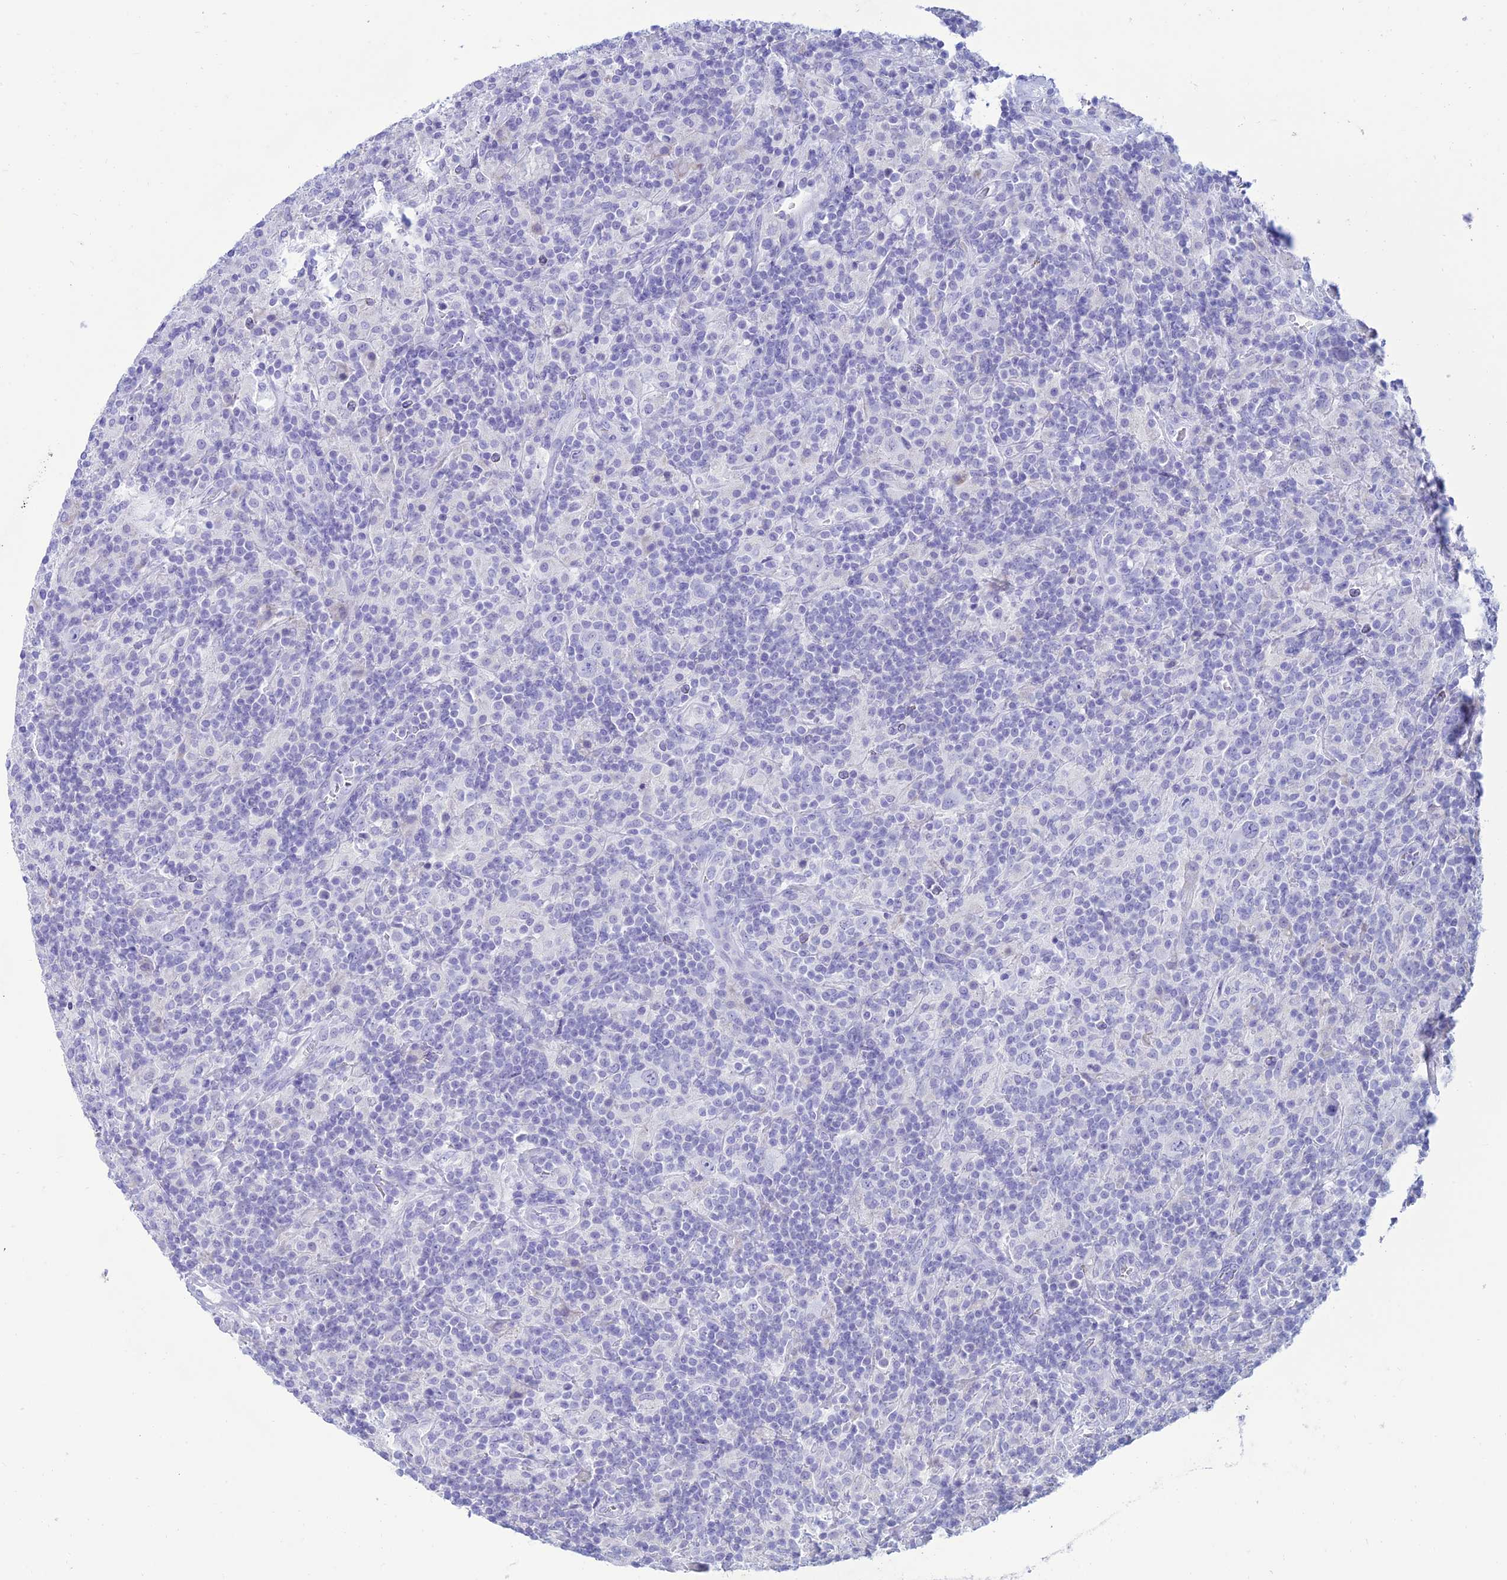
{"staining": {"intensity": "negative", "quantity": "none", "location": "none"}, "tissue": "lymphoma", "cell_type": "Tumor cells", "image_type": "cancer", "snomed": [{"axis": "morphology", "description": "Hodgkin's disease, NOS"}, {"axis": "topography", "description": "Lymph node"}], "caption": "DAB (3,3'-diaminobenzidine) immunohistochemical staining of human lymphoma exhibits no significant expression in tumor cells.", "gene": "MAL2", "patient": {"sex": "male", "age": 70}}